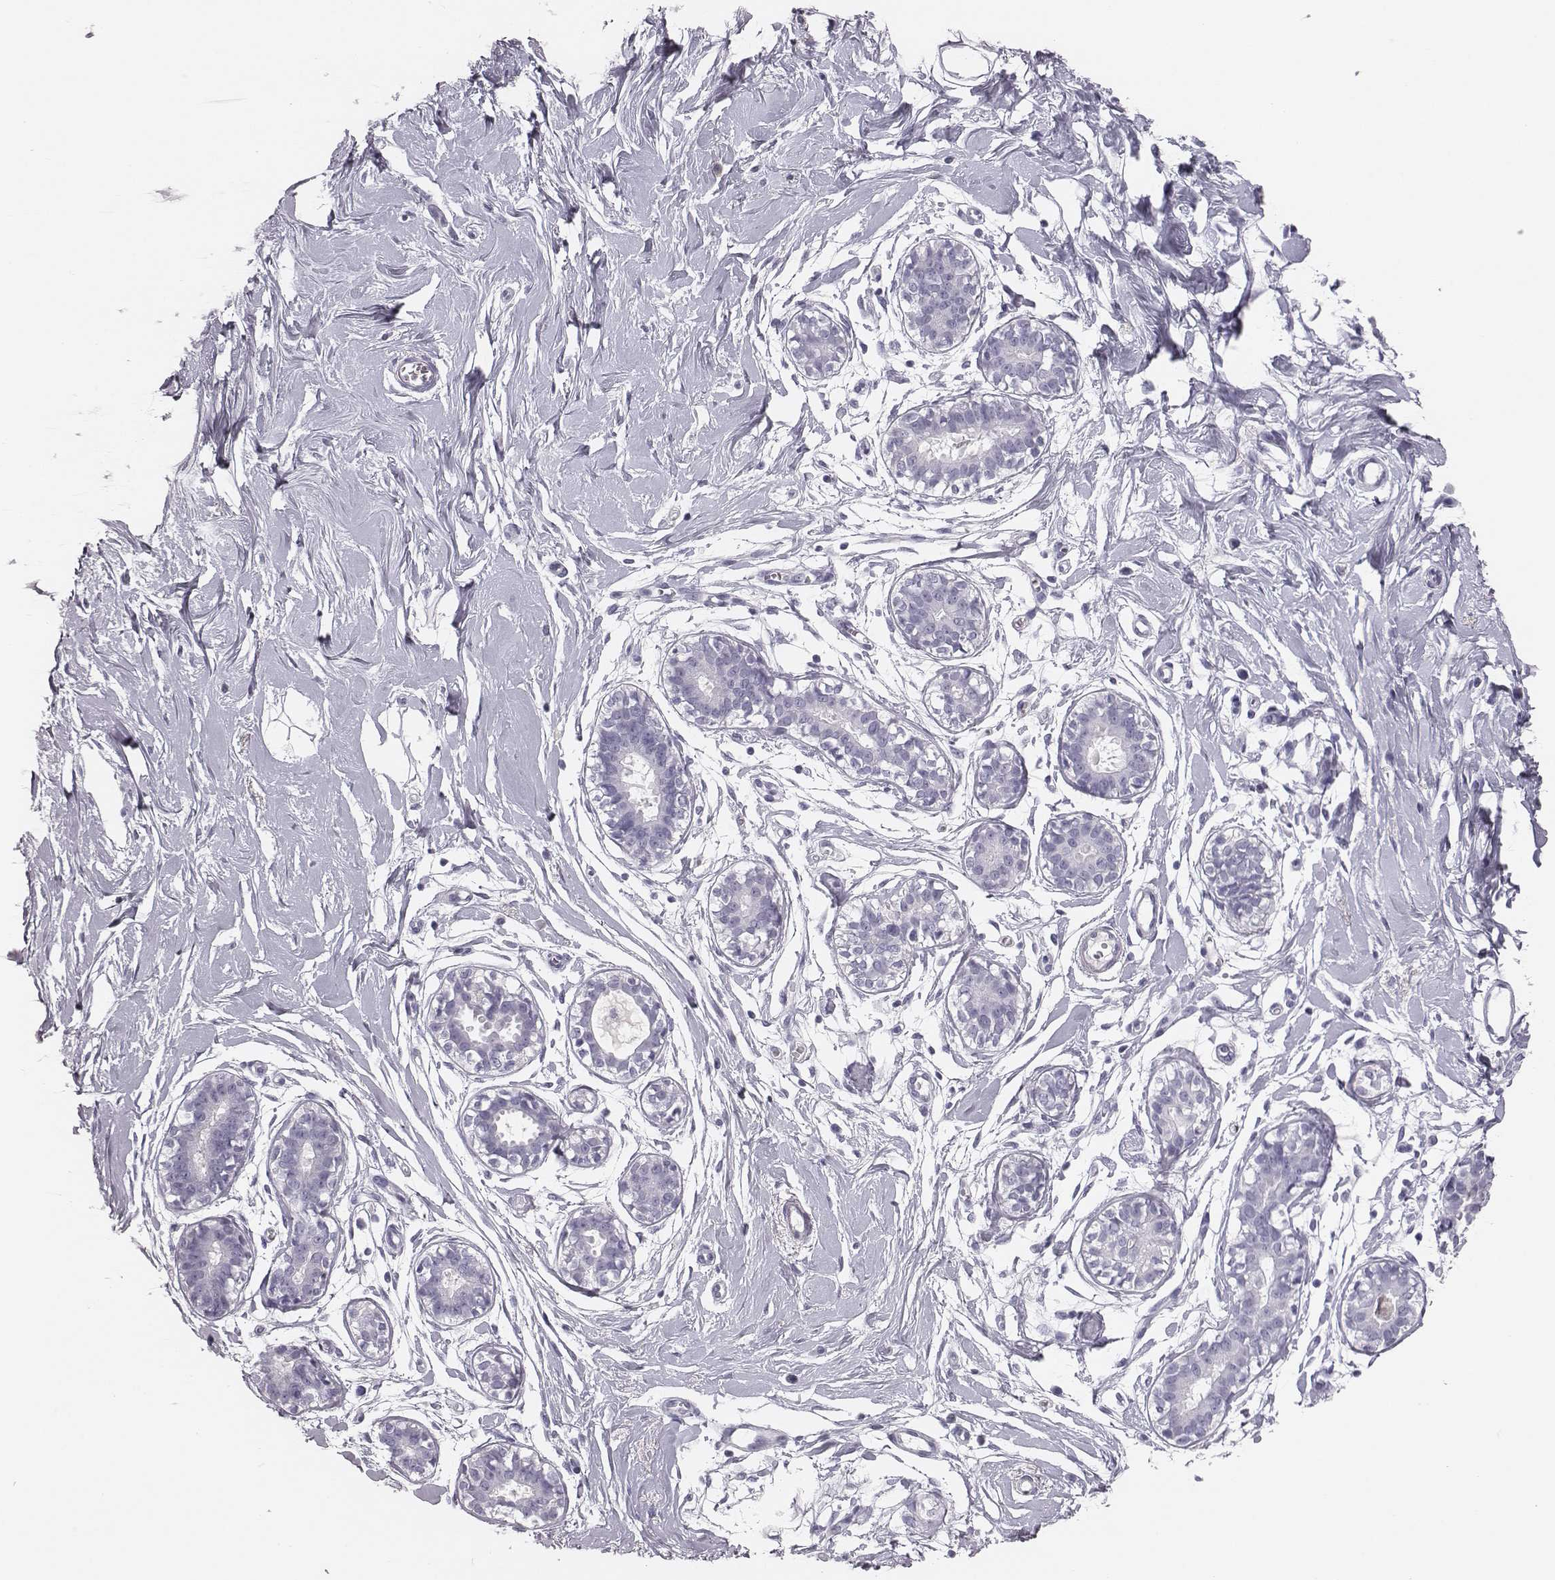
{"staining": {"intensity": "negative", "quantity": "none", "location": "none"}, "tissue": "breast", "cell_type": "Adipocytes", "image_type": "normal", "snomed": [{"axis": "morphology", "description": "Normal tissue, NOS"}, {"axis": "topography", "description": "Breast"}], "caption": "The micrograph demonstrates no significant expression in adipocytes of breast.", "gene": "CSH1", "patient": {"sex": "female", "age": 49}}